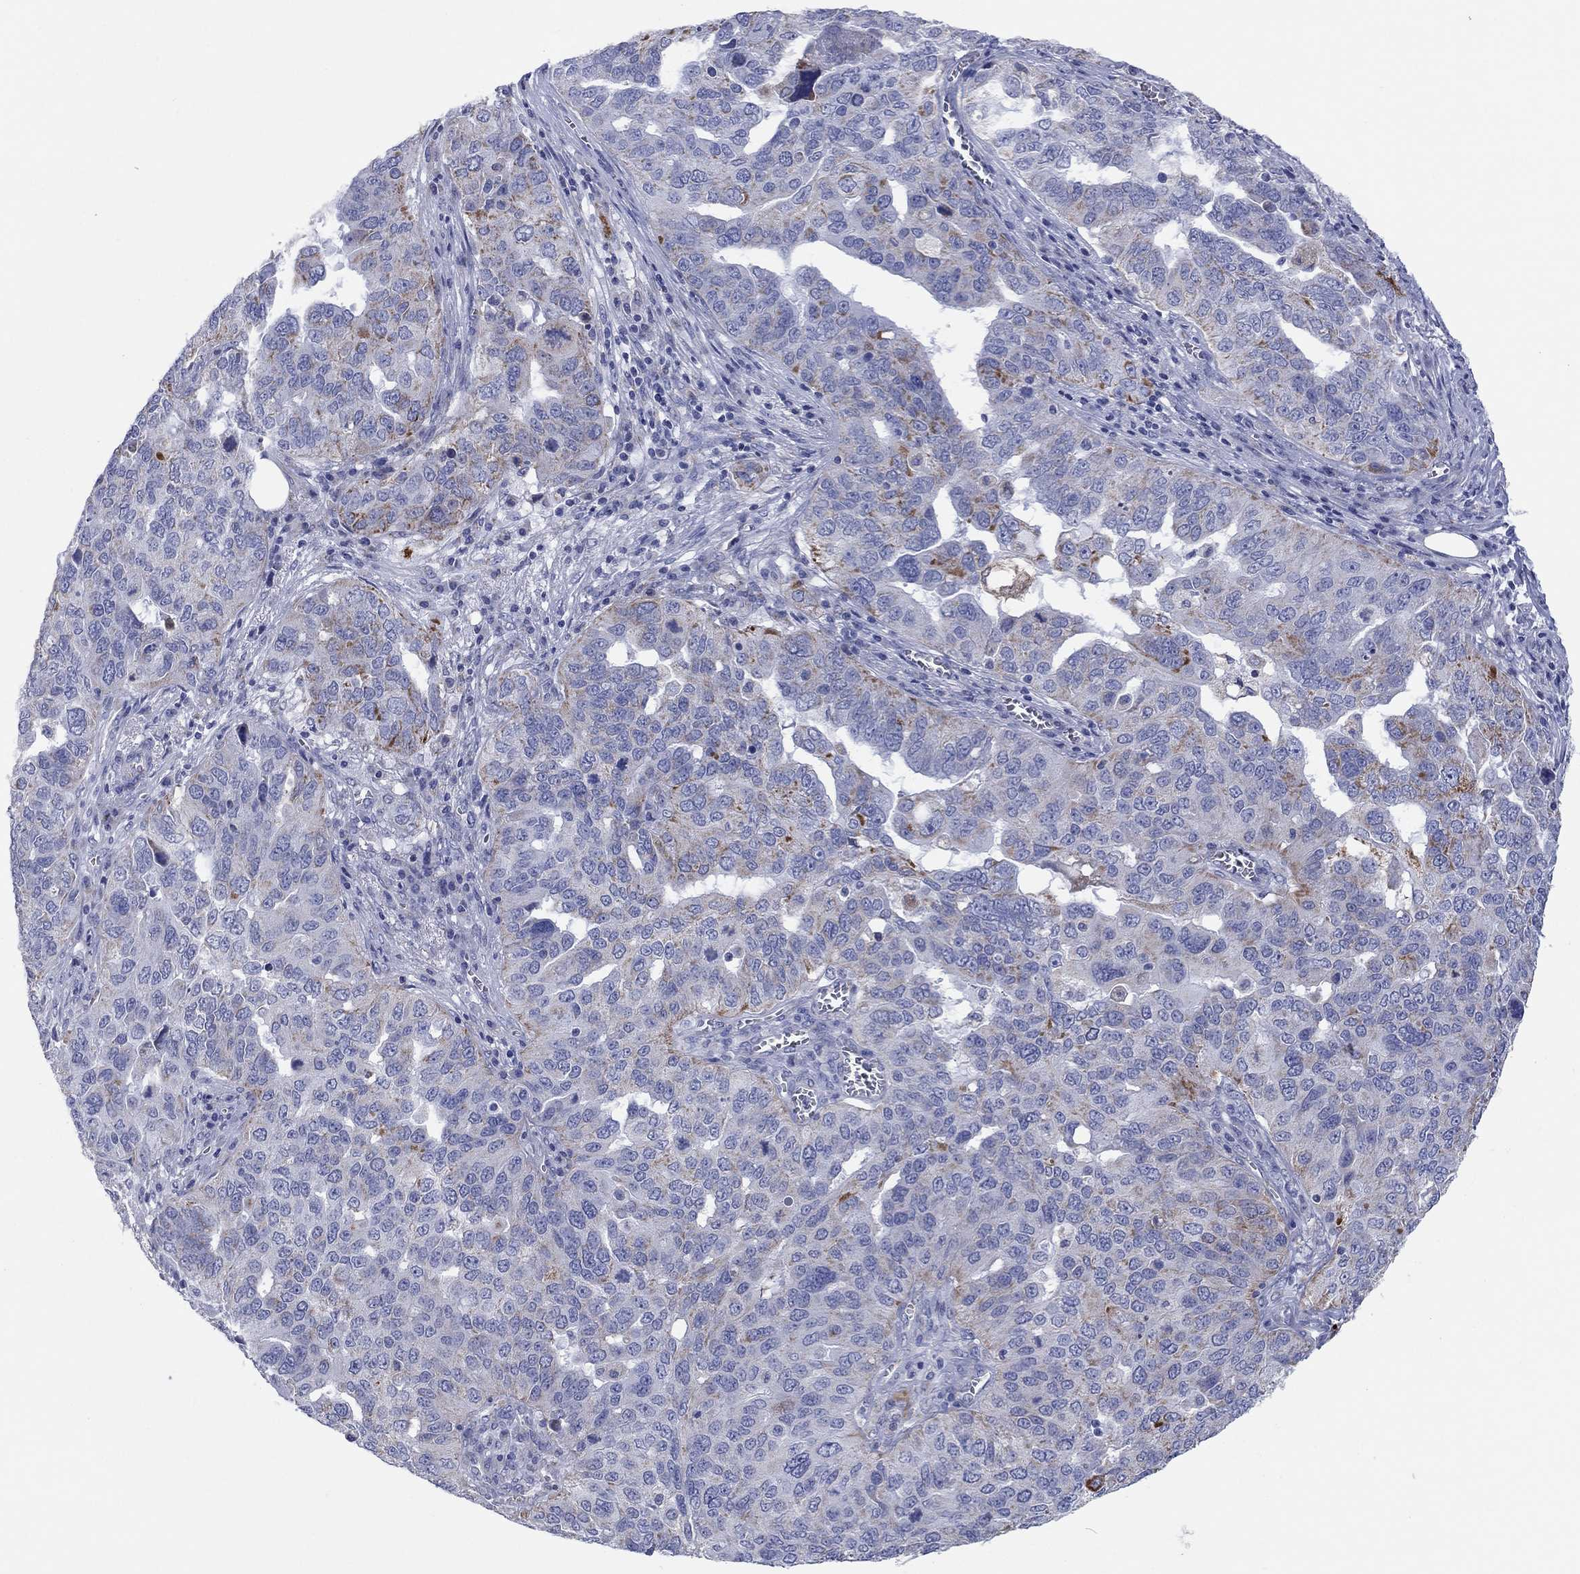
{"staining": {"intensity": "strong", "quantity": "<25%", "location": "cytoplasmic/membranous"}, "tissue": "ovarian cancer", "cell_type": "Tumor cells", "image_type": "cancer", "snomed": [{"axis": "morphology", "description": "Carcinoma, endometroid"}, {"axis": "topography", "description": "Soft tissue"}, {"axis": "topography", "description": "Ovary"}], "caption": "Endometroid carcinoma (ovarian) stained with a brown dye reveals strong cytoplasmic/membranous positive staining in approximately <25% of tumor cells.", "gene": "MGST3", "patient": {"sex": "female", "age": 52}}